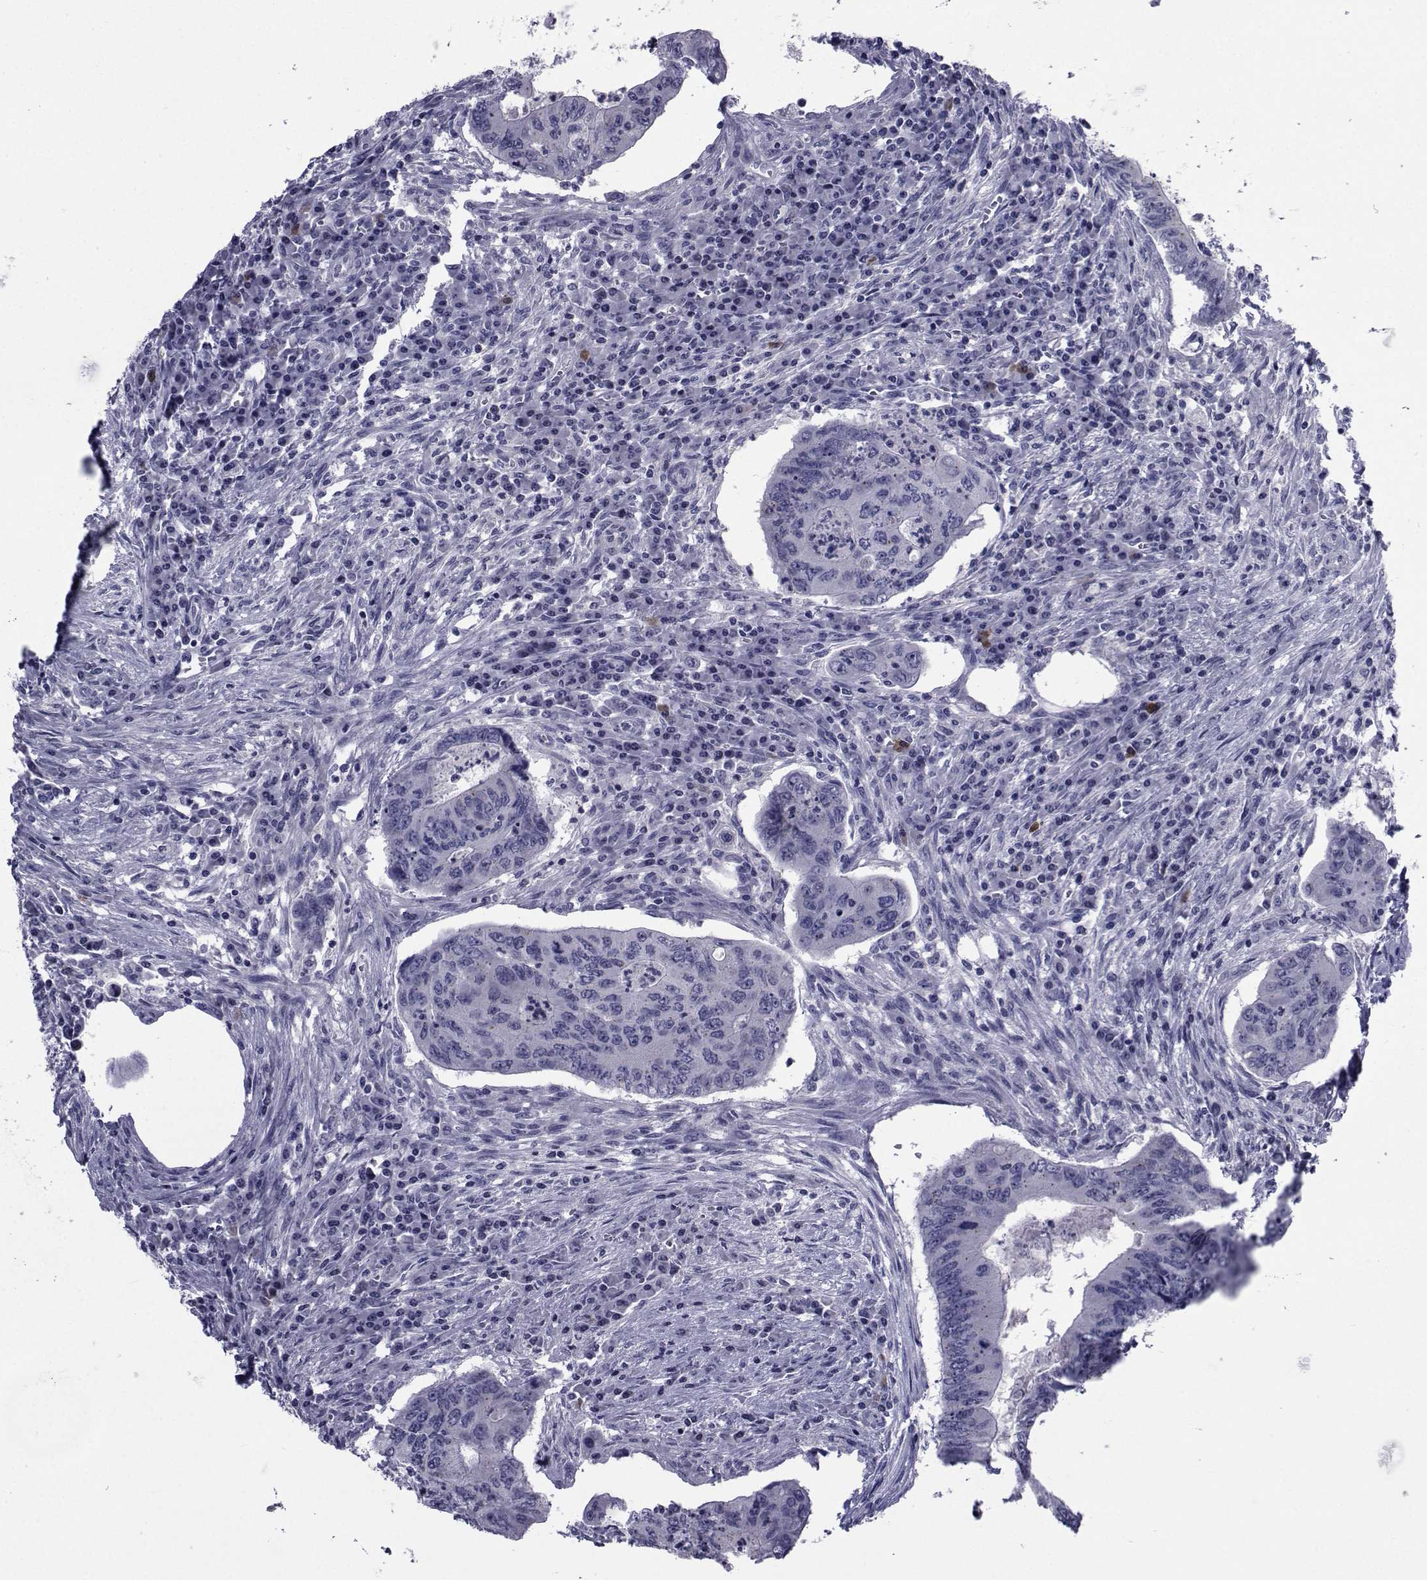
{"staining": {"intensity": "negative", "quantity": "none", "location": "none"}, "tissue": "colorectal cancer", "cell_type": "Tumor cells", "image_type": "cancer", "snomed": [{"axis": "morphology", "description": "Adenocarcinoma, NOS"}, {"axis": "topography", "description": "Colon"}], "caption": "Immunohistochemical staining of human adenocarcinoma (colorectal) reveals no significant staining in tumor cells.", "gene": "SEMA5B", "patient": {"sex": "male", "age": 53}}